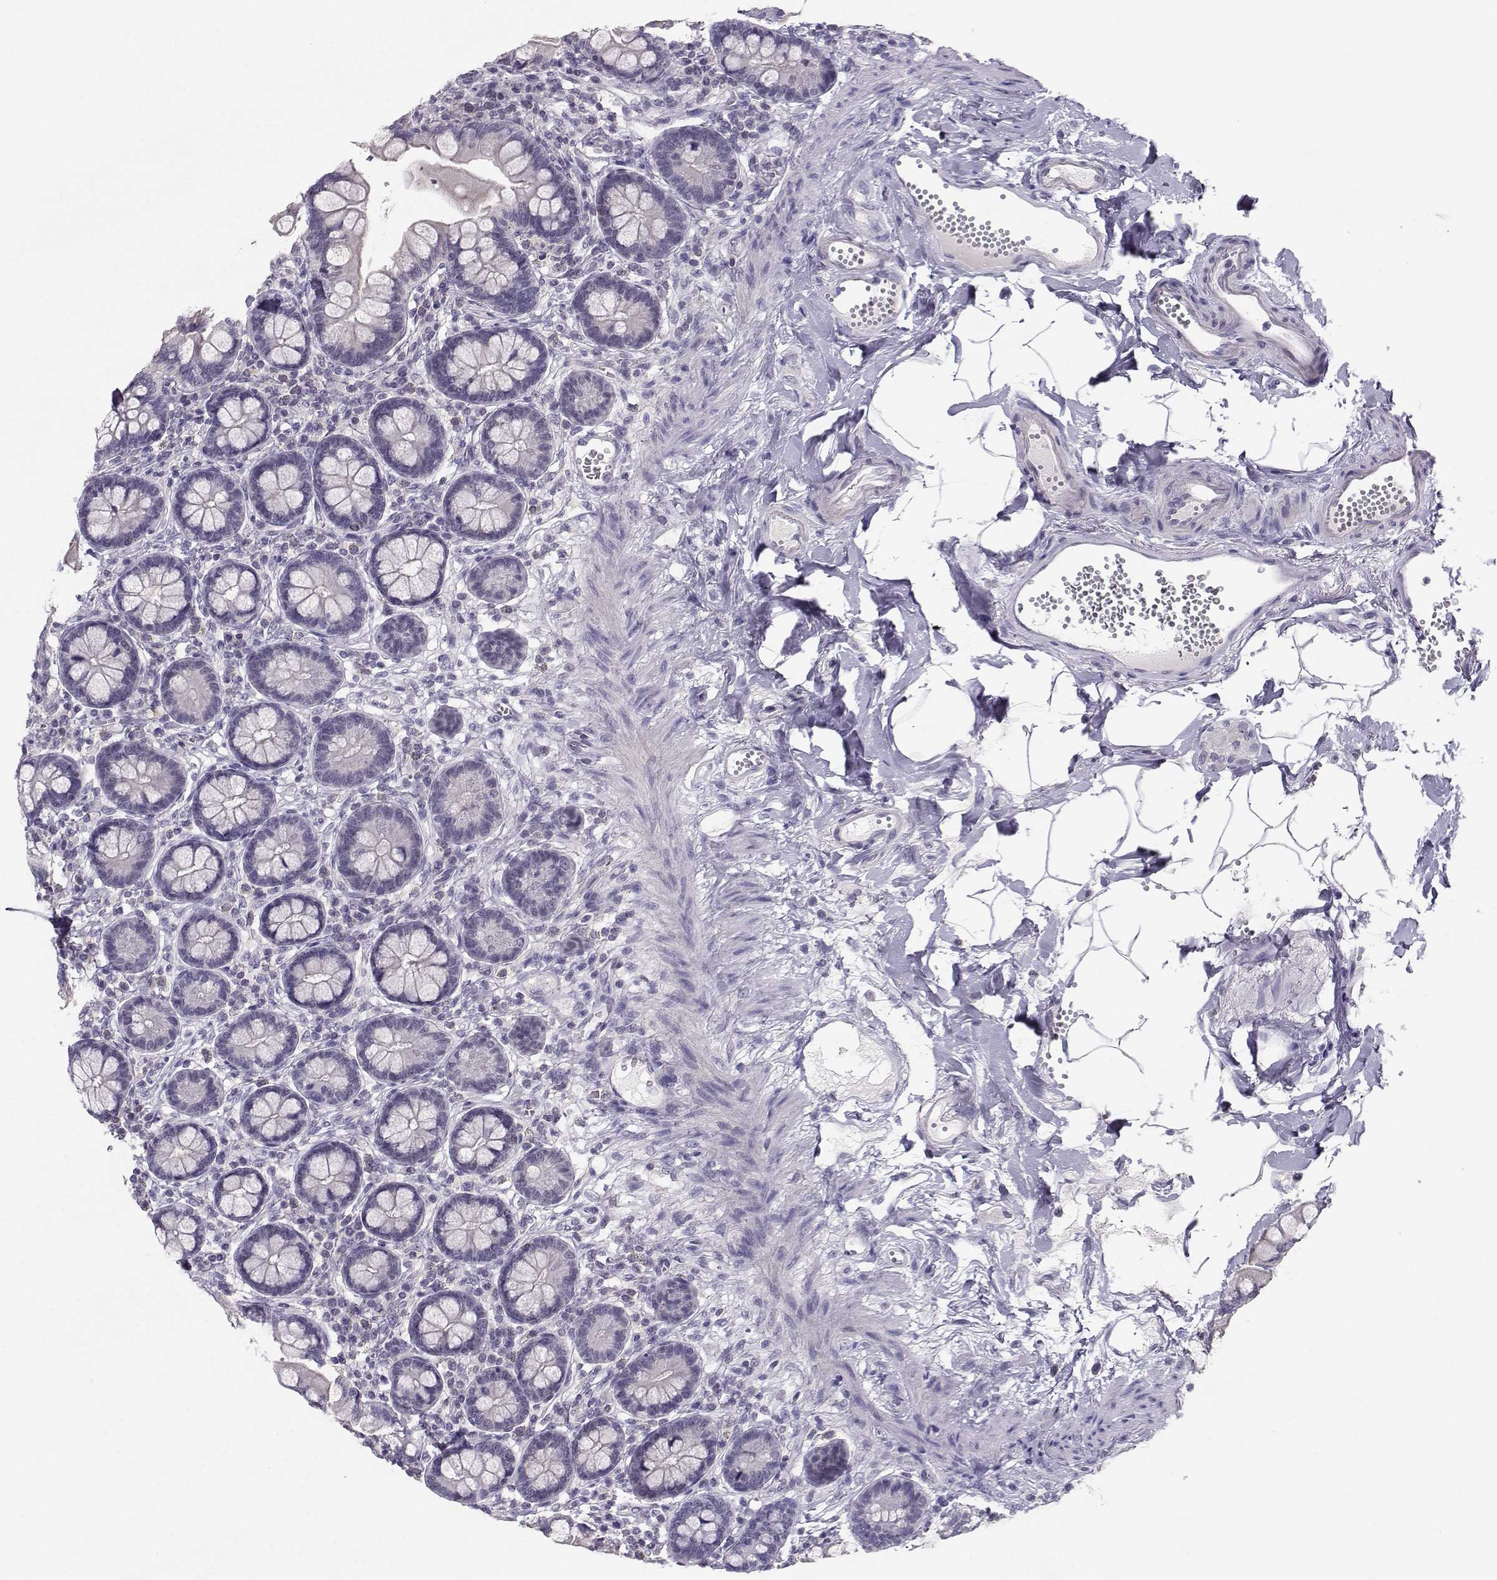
{"staining": {"intensity": "negative", "quantity": "none", "location": "none"}, "tissue": "small intestine", "cell_type": "Glandular cells", "image_type": "normal", "snomed": [{"axis": "morphology", "description": "Normal tissue, NOS"}, {"axis": "topography", "description": "Small intestine"}], "caption": "DAB (3,3'-diaminobenzidine) immunohistochemical staining of normal small intestine displays no significant expression in glandular cells.", "gene": "MROH7", "patient": {"sex": "female", "age": 56}}